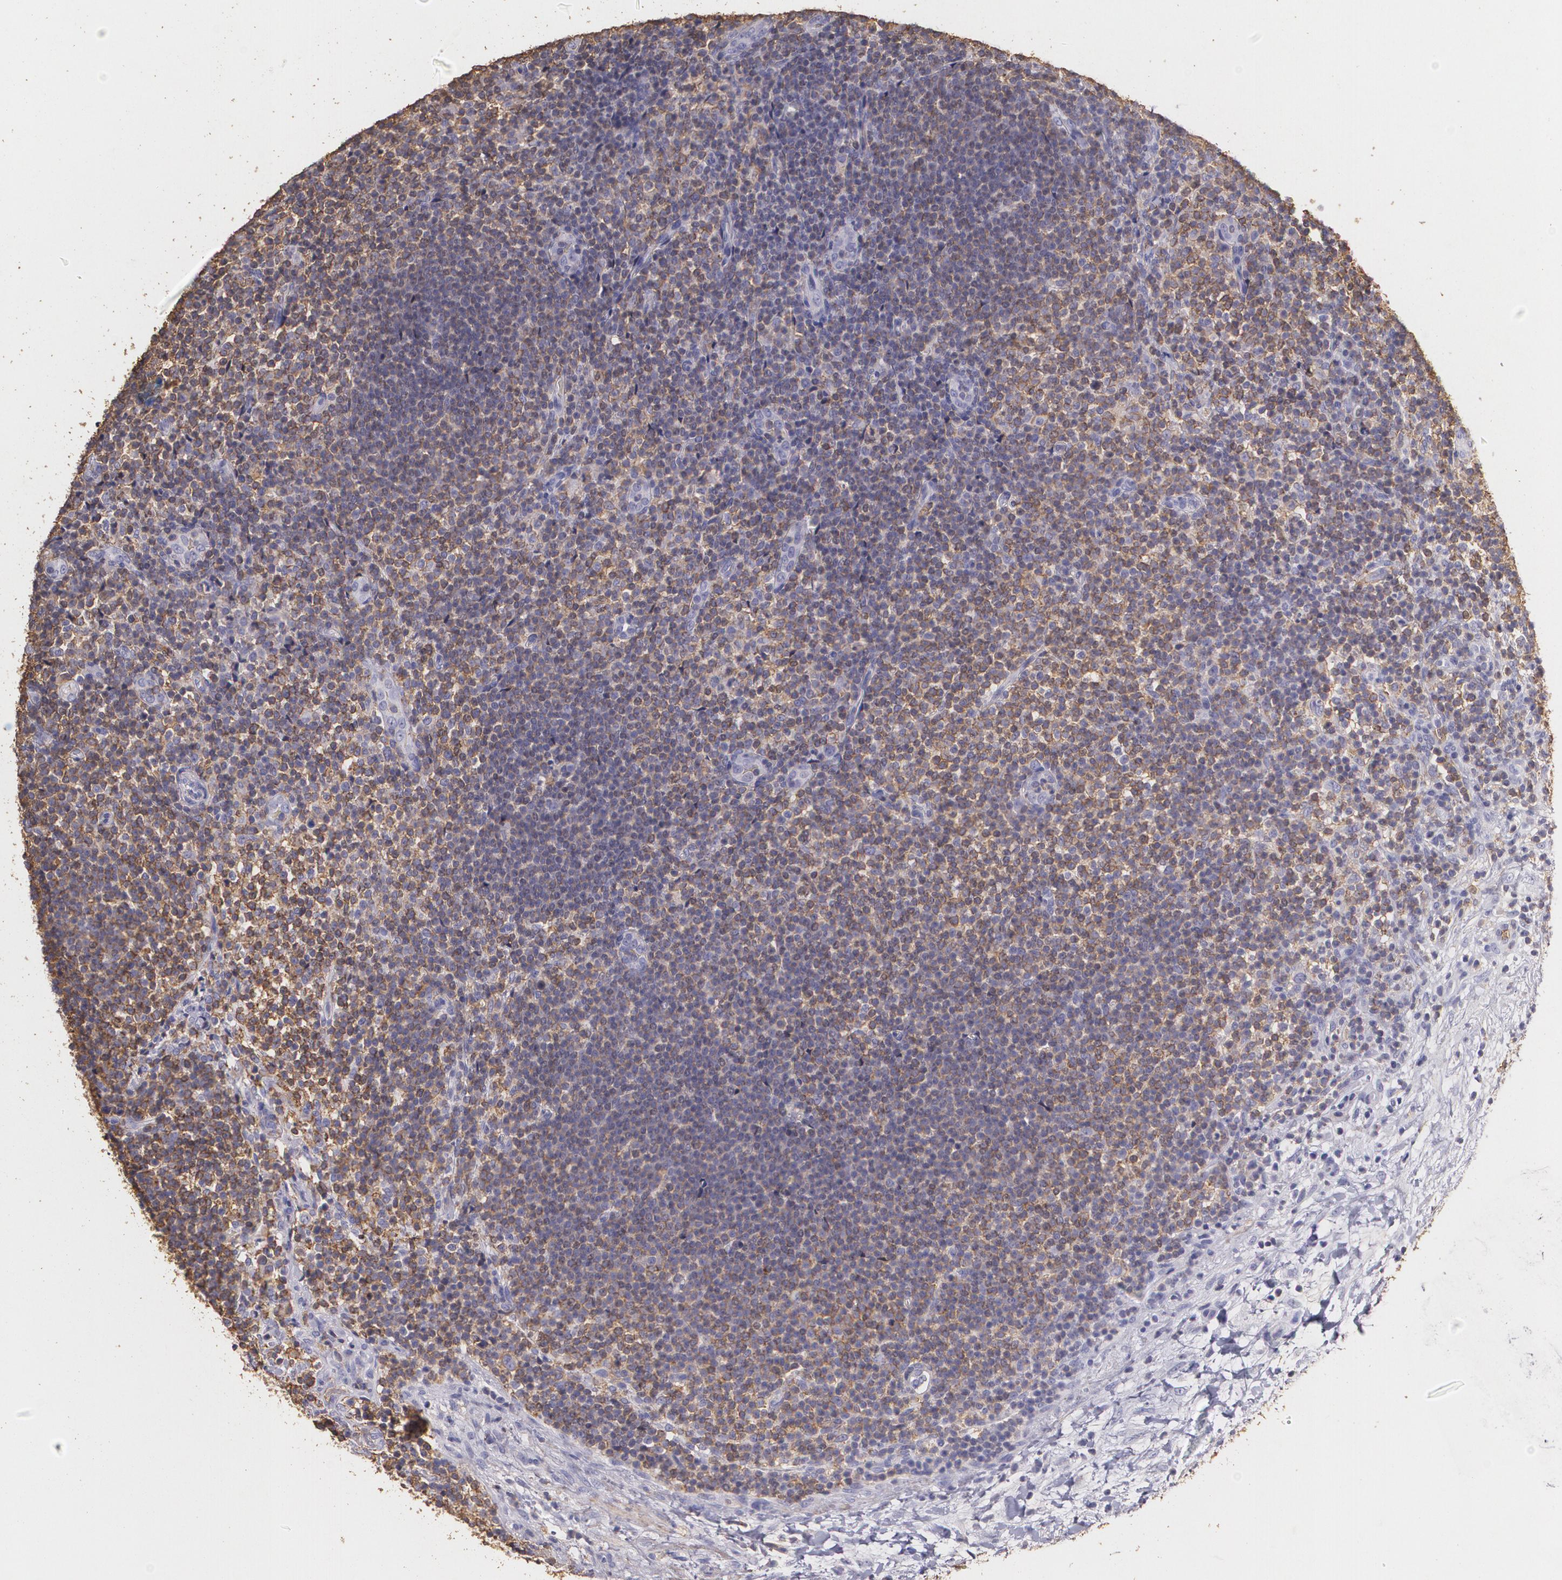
{"staining": {"intensity": "moderate", "quantity": "25%-75%", "location": "cytoplasmic/membranous"}, "tissue": "lymphoma", "cell_type": "Tumor cells", "image_type": "cancer", "snomed": [{"axis": "morphology", "description": "Malignant lymphoma, non-Hodgkin's type, Low grade"}, {"axis": "topography", "description": "Lymph node"}], "caption": "A brown stain shows moderate cytoplasmic/membranous staining of a protein in human lymphoma tumor cells.", "gene": "TGFBR1", "patient": {"sex": "female", "age": 76}}